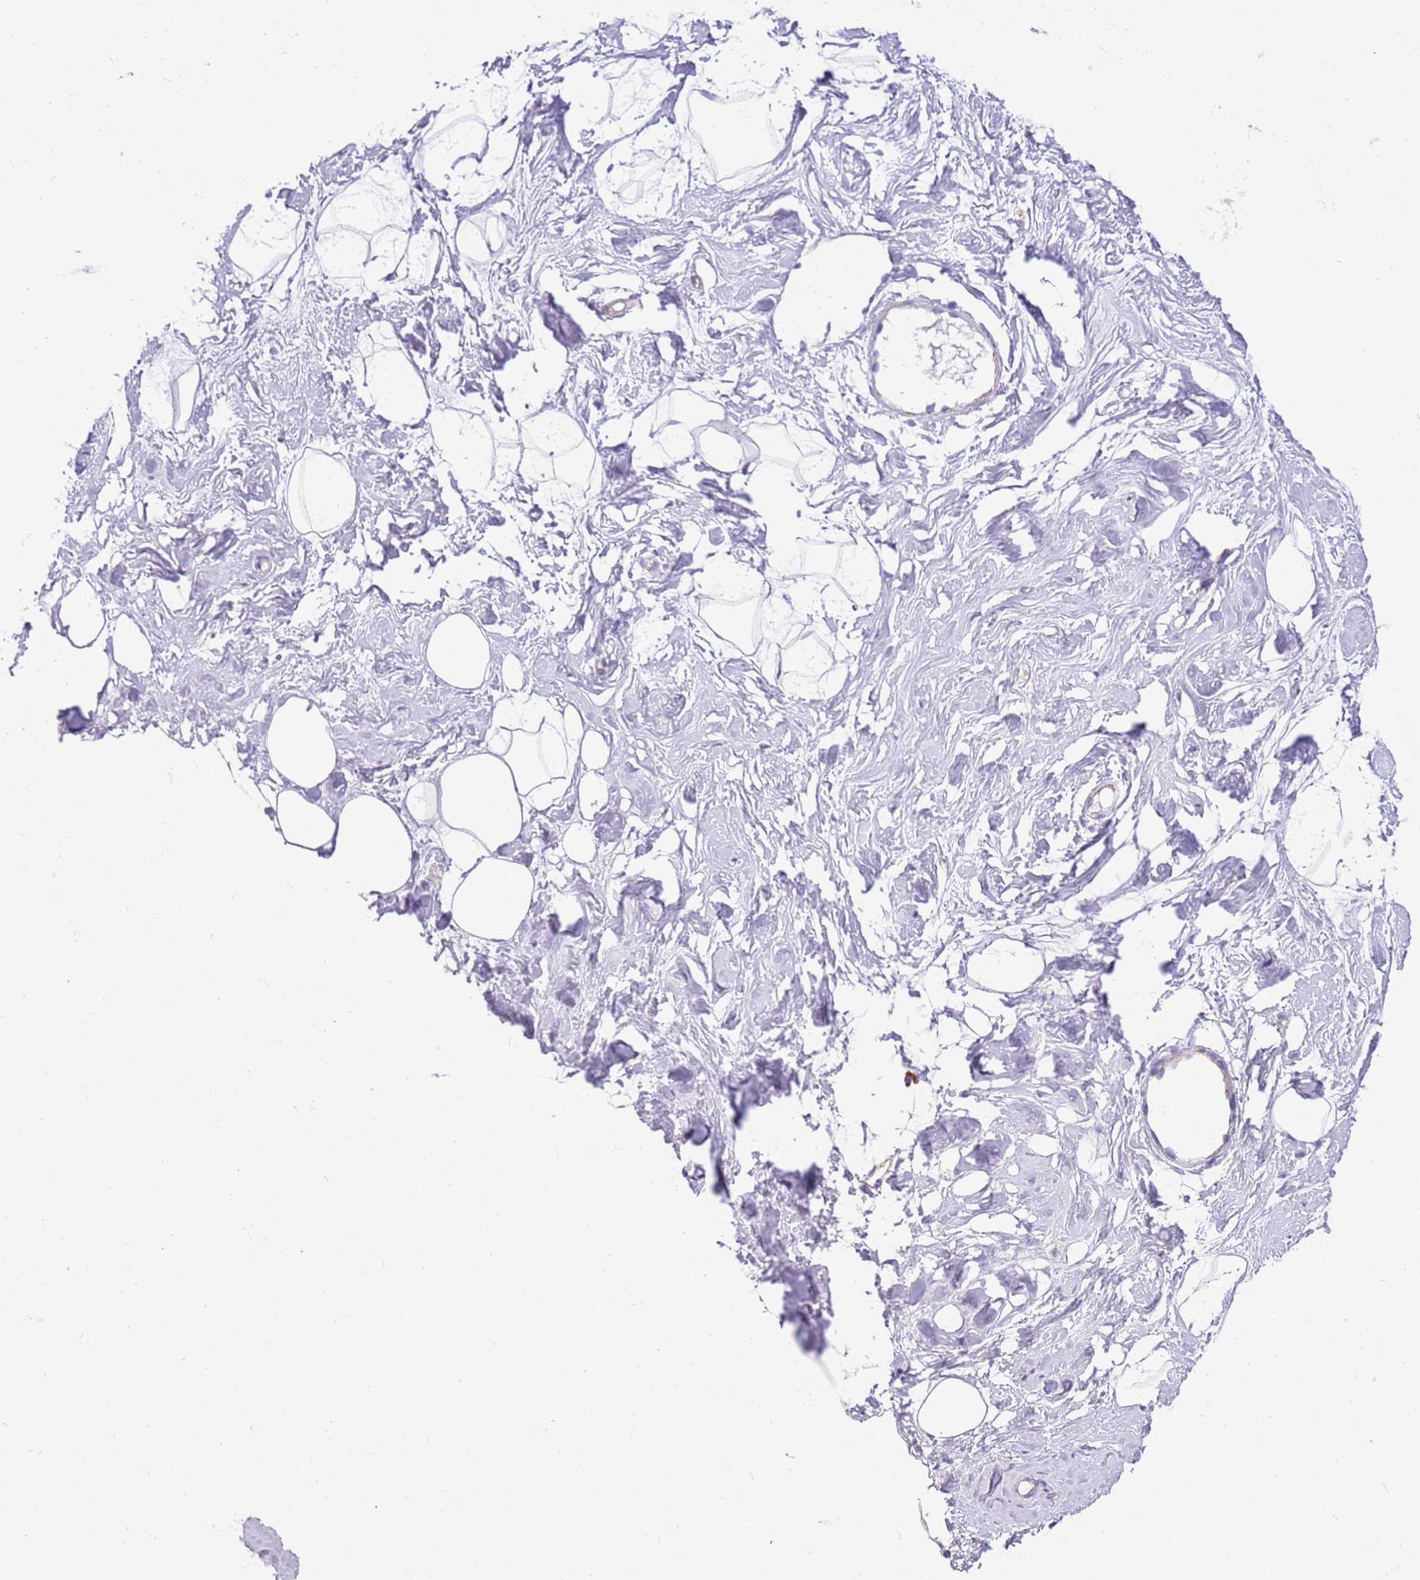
{"staining": {"intensity": "negative", "quantity": "none", "location": "none"}, "tissue": "breast", "cell_type": "Adipocytes", "image_type": "normal", "snomed": [{"axis": "morphology", "description": "Normal tissue, NOS"}, {"axis": "morphology", "description": "Adenoma, NOS"}, {"axis": "topography", "description": "Breast"}], "caption": "The histopathology image reveals no staining of adipocytes in normal breast. The staining was performed using DAB to visualize the protein expression in brown, while the nuclei were stained in blue with hematoxylin (Magnification: 20x).", "gene": "SUCLG2", "patient": {"sex": "female", "age": 23}}